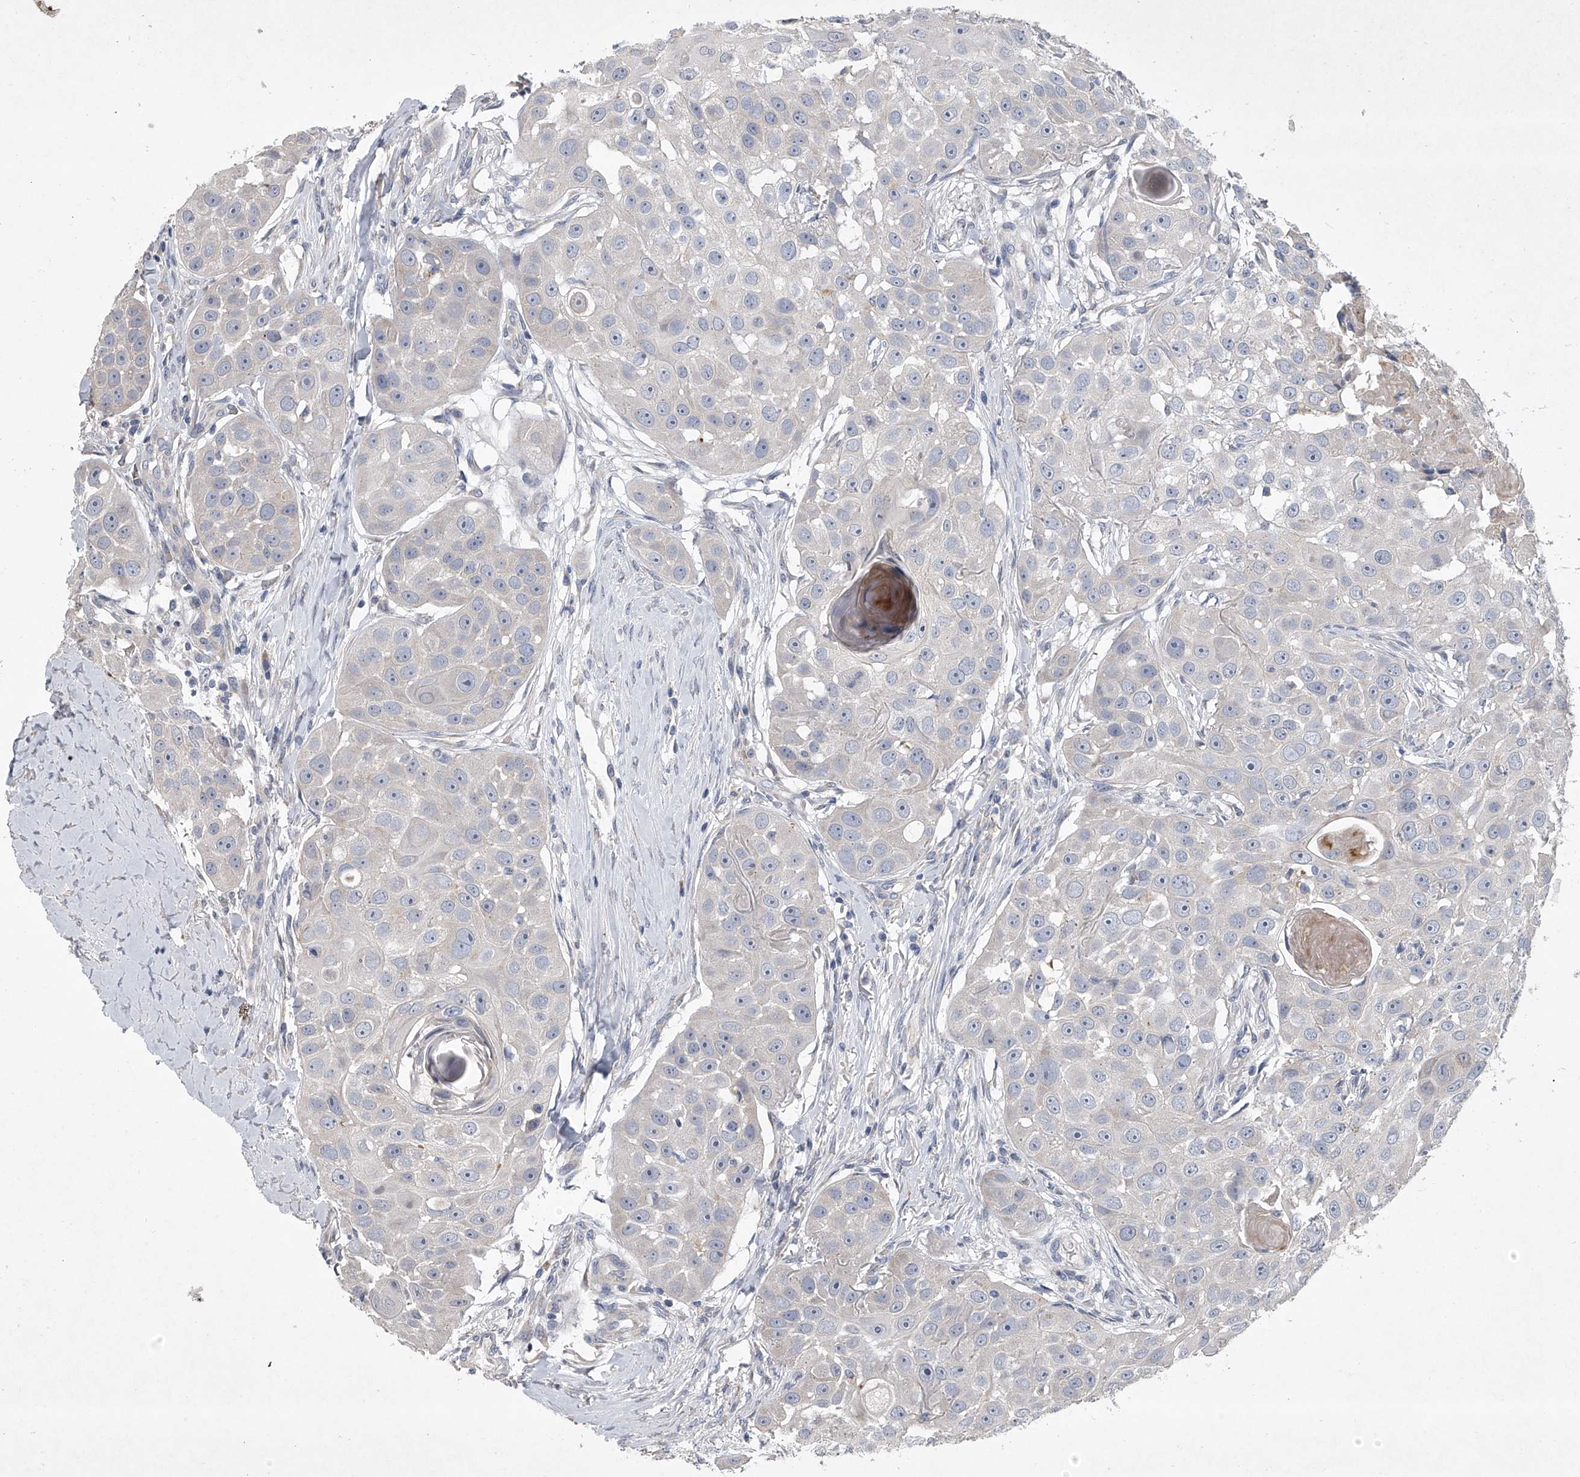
{"staining": {"intensity": "negative", "quantity": "none", "location": "none"}, "tissue": "head and neck cancer", "cell_type": "Tumor cells", "image_type": "cancer", "snomed": [{"axis": "morphology", "description": "Normal tissue, NOS"}, {"axis": "morphology", "description": "Squamous cell carcinoma, NOS"}, {"axis": "topography", "description": "Skeletal muscle"}, {"axis": "topography", "description": "Head-Neck"}], "caption": "High power microscopy image of an IHC photomicrograph of squamous cell carcinoma (head and neck), revealing no significant positivity in tumor cells.", "gene": "DOCK9", "patient": {"sex": "male", "age": 51}}